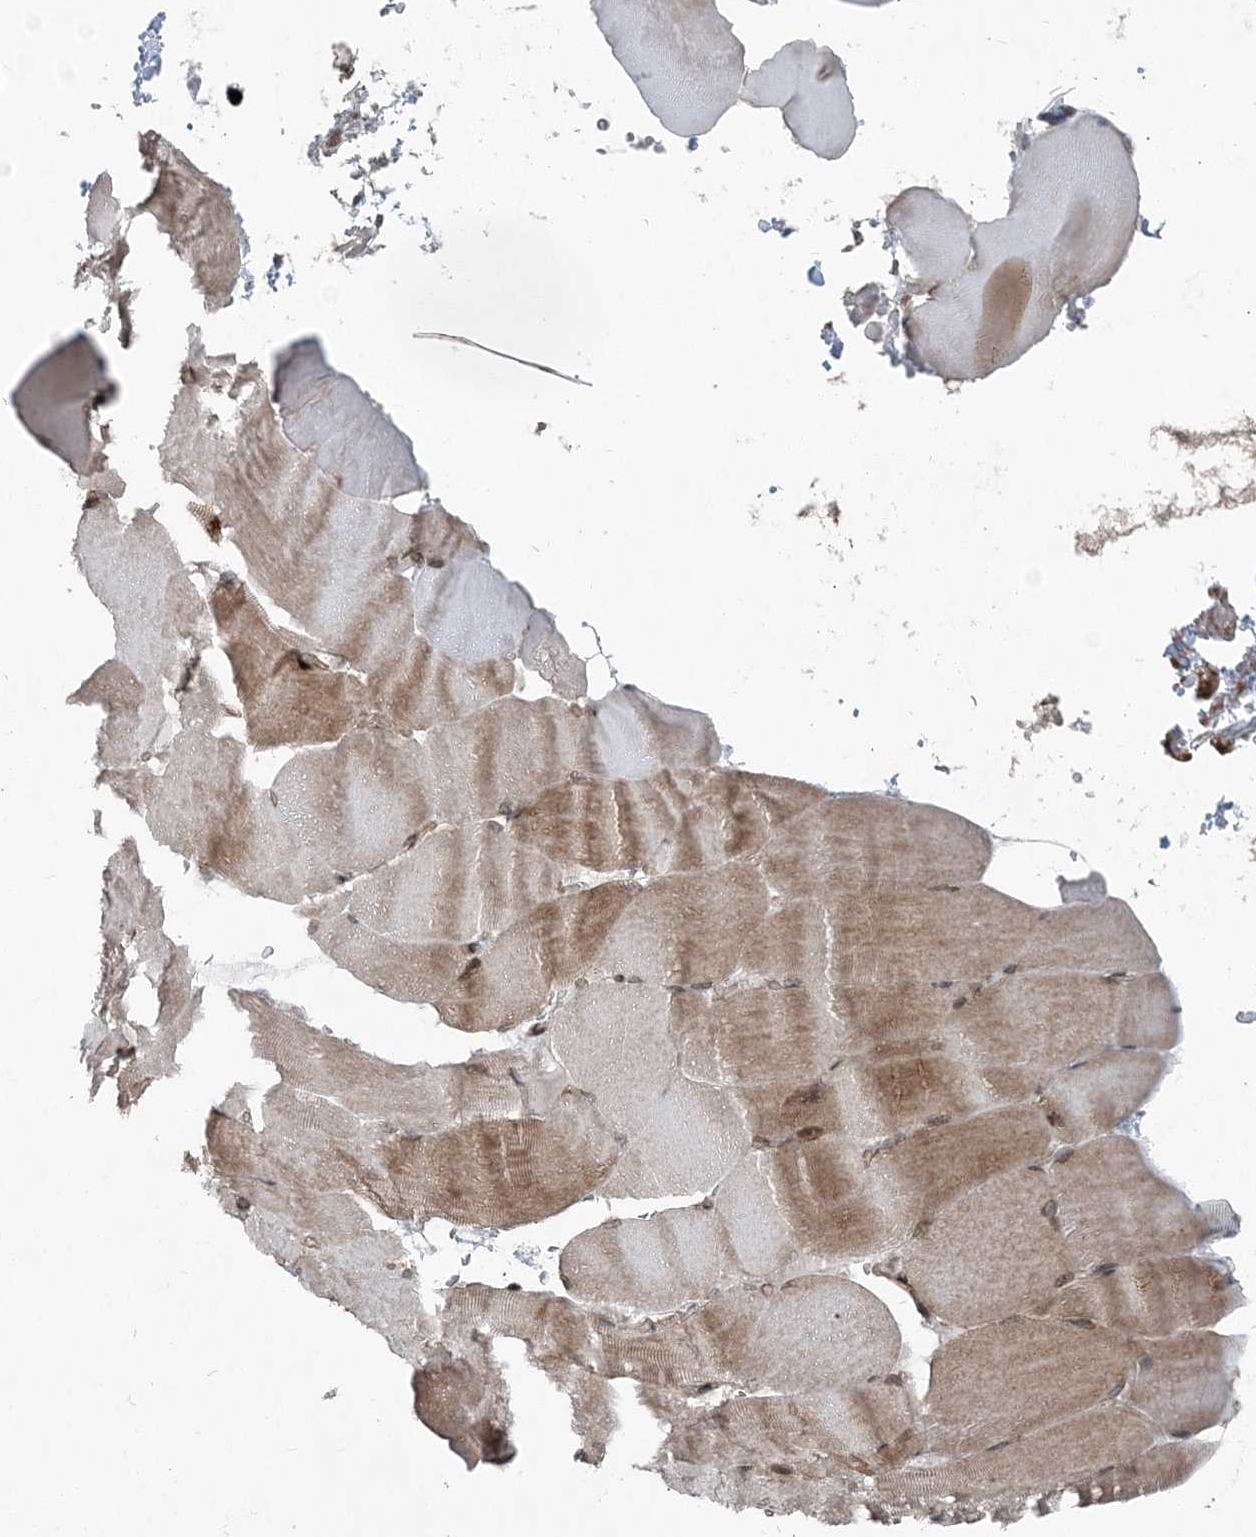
{"staining": {"intensity": "moderate", "quantity": "25%-75%", "location": "cytoplasmic/membranous"}, "tissue": "skeletal muscle", "cell_type": "Myocytes", "image_type": "normal", "snomed": [{"axis": "morphology", "description": "Normal tissue, NOS"}, {"axis": "topography", "description": "Skeletal muscle"}, {"axis": "topography", "description": "Parathyroid gland"}], "caption": "Immunohistochemistry image of normal skeletal muscle: human skeletal muscle stained using immunohistochemistry (IHC) reveals medium levels of moderate protein expression localized specifically in the cytoplasmic/membranous of myocytes, appearing as a cytoplasmic/membranous brown color.", "gene": "FBXL17", "patient": {"sex": "female", "age": 37}}